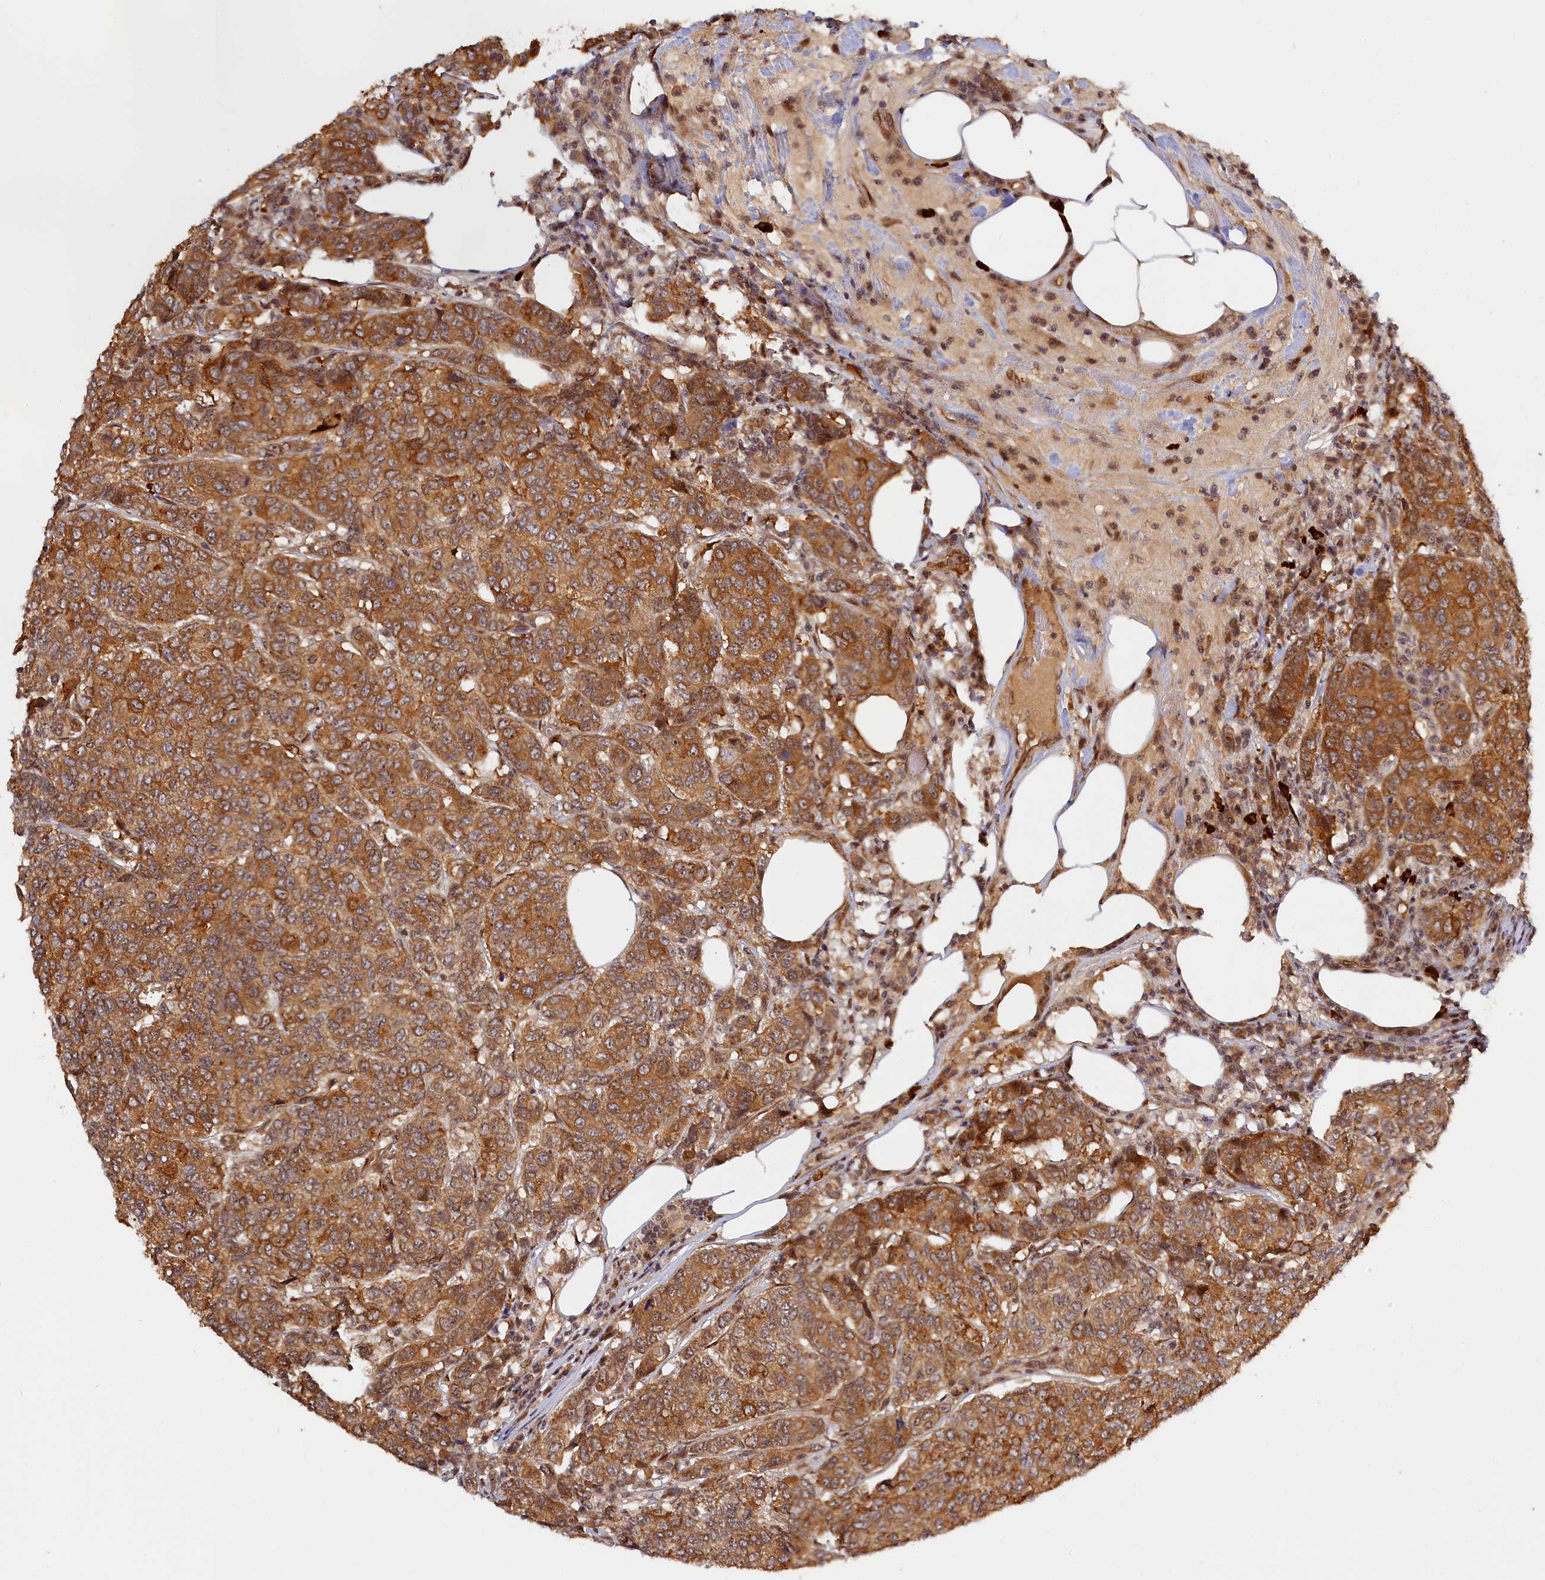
{"staining": {"intensity": "moderate", "quantity": ">75%", "location": "cytoplasmic/membranous"}, "tissue": "breast cancer", "cell_type": "Tumor cells", "image_type": "cancer", "snomed": [{"axis": "morphology", "description": "Duct carcinoma"}, {"axis": "topography", "description": "Breast"}], "caption": "Brown immunohistochemical staining in human infiltrating ductal carcinoma (breast) demonstrates moderate cytoplasmic/membranous staining in approximately >75% of tumor cells. (brown staining indicates protein expression, while blue staining denotes nuclei).", "gene": "ANKRD24", "patient": {"sex": "female", "age": 55}}